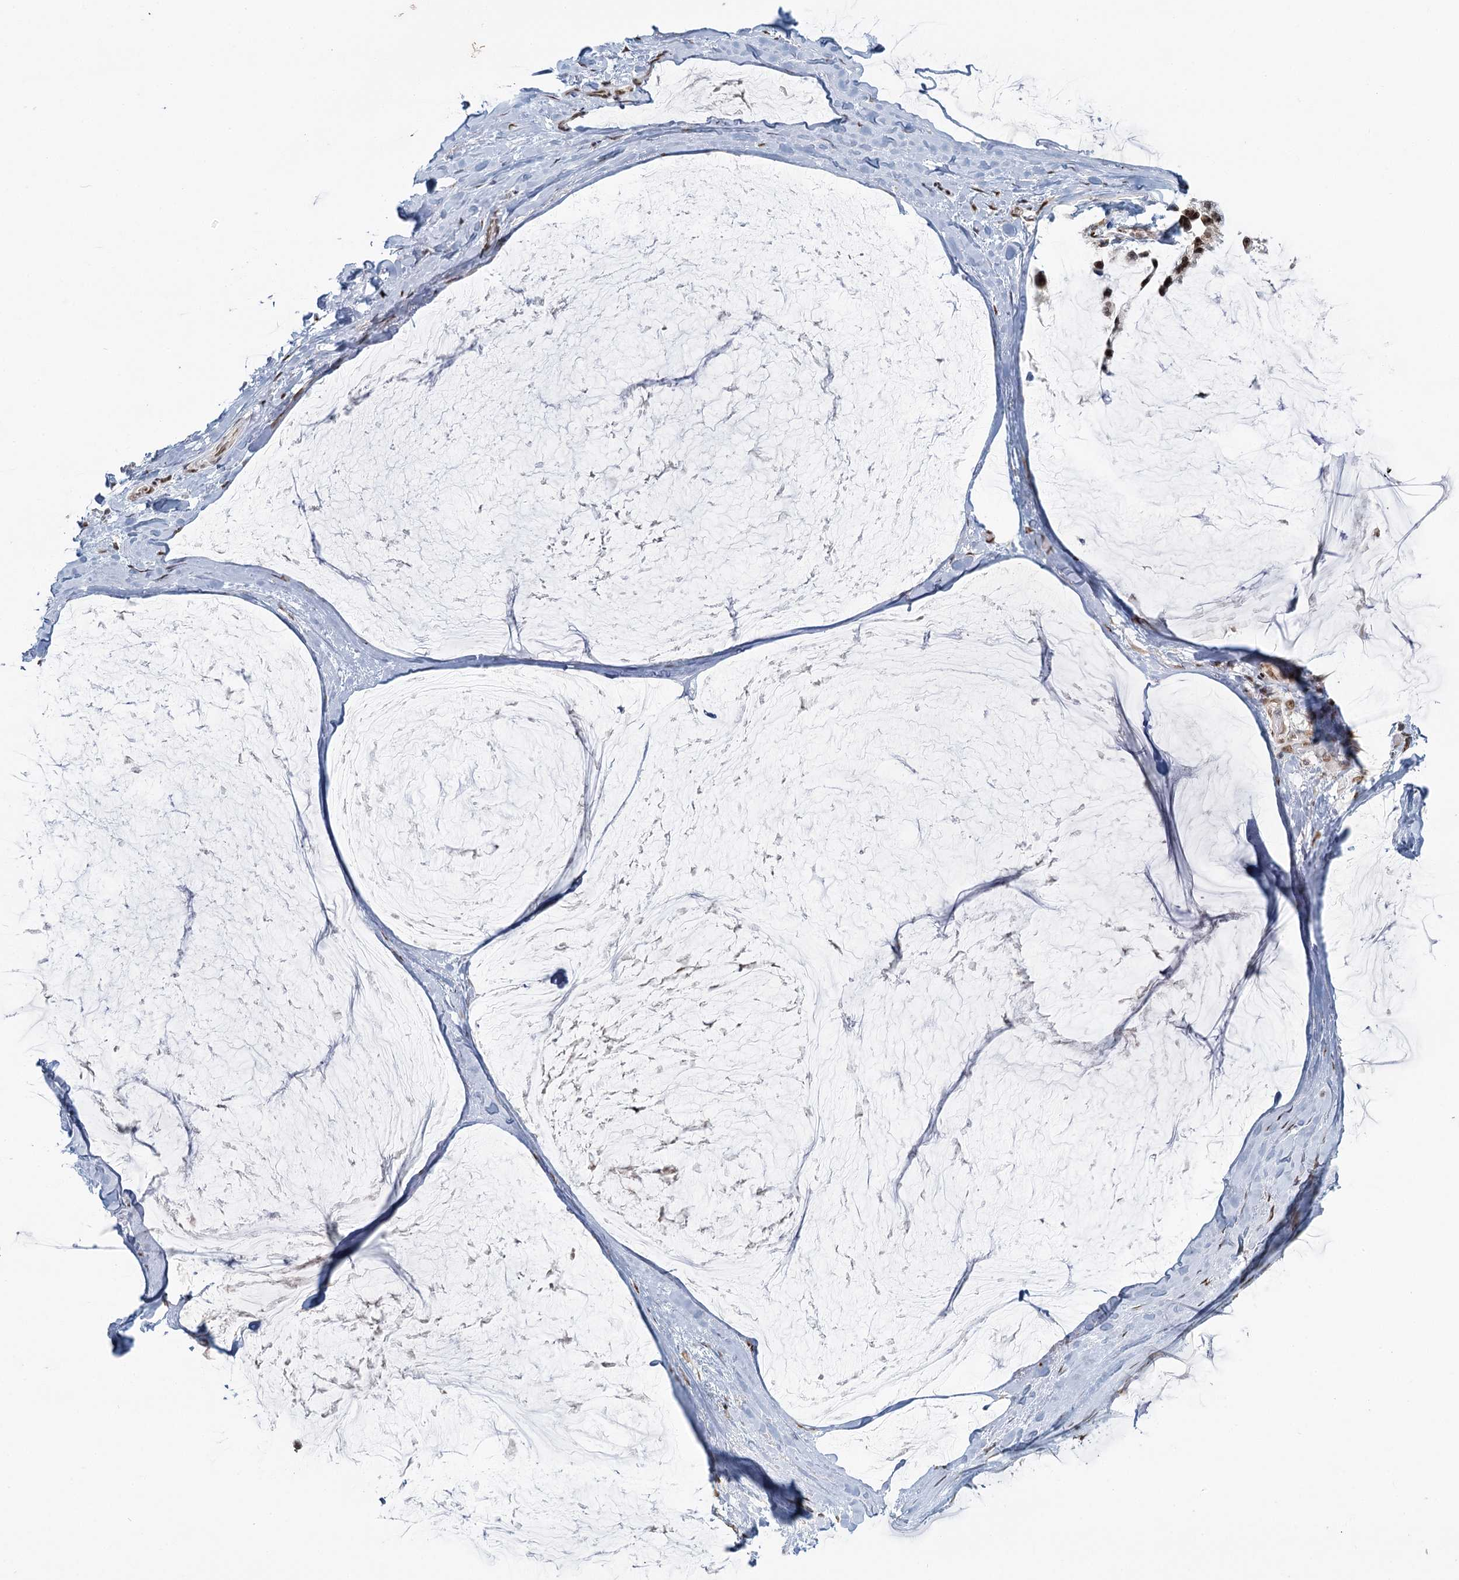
{"staining": {"intensity": "weak", "quantity": ">75%", "location": "nuclear"}, "tissue": "ovarian cancer", "cell_type": "Tumor cells", "image_type": "cancer", "snomed": [{"axis": "morphology", "description": "Cystadenocarcinoma, mucinous, NOS"}, {"axis": "topography", "description": "Ovary"}], "caption": "This is an image of IHC staining of ovarian mucinous cystadenocarcinoma, which shows weak staining in the nuclear of tumor cells.", "gene": "TREX1", "patient": {"sex": "female", "age": 39}}